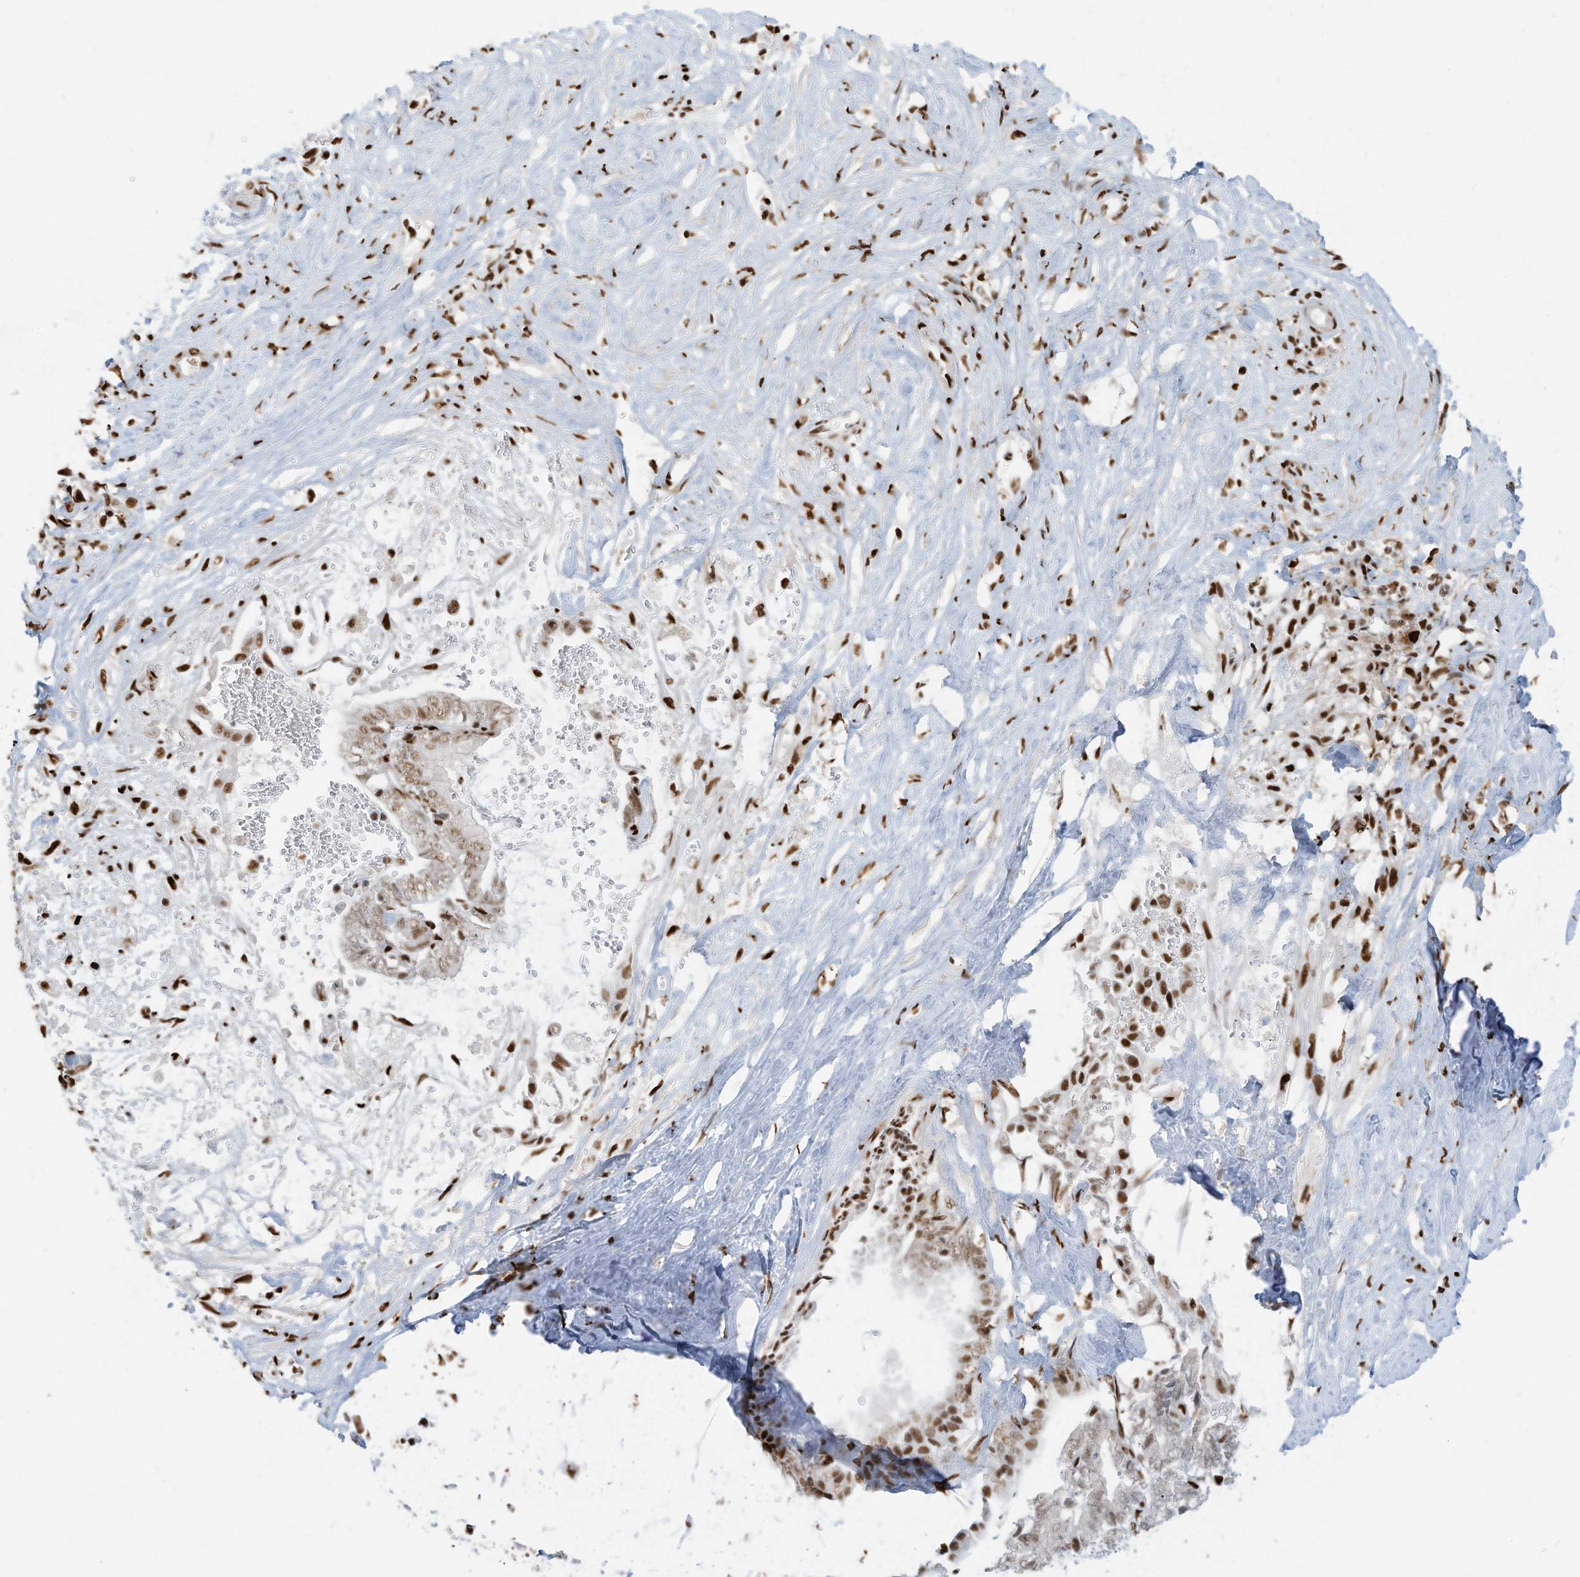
{"staining": {"intensity": "moderate", "quantity": ">75%", "location": "nuclear"}, "tissue": "liver cancer", "cell_type": "Tumor cells", "image_type": "cancer", "snomed": [{"axis": "morphology", "description": "Cholangiocarcinoma"}, {"axis": "topography", "description": "Liver"}], "caption": "Moderate nuclear positivity for a protein is seen in approximately >75% of tumor cells of liver cholangiocarcinoma using IHC.", "gene": "SAMD15", "patient": {"sex": "female", "age": 75}}